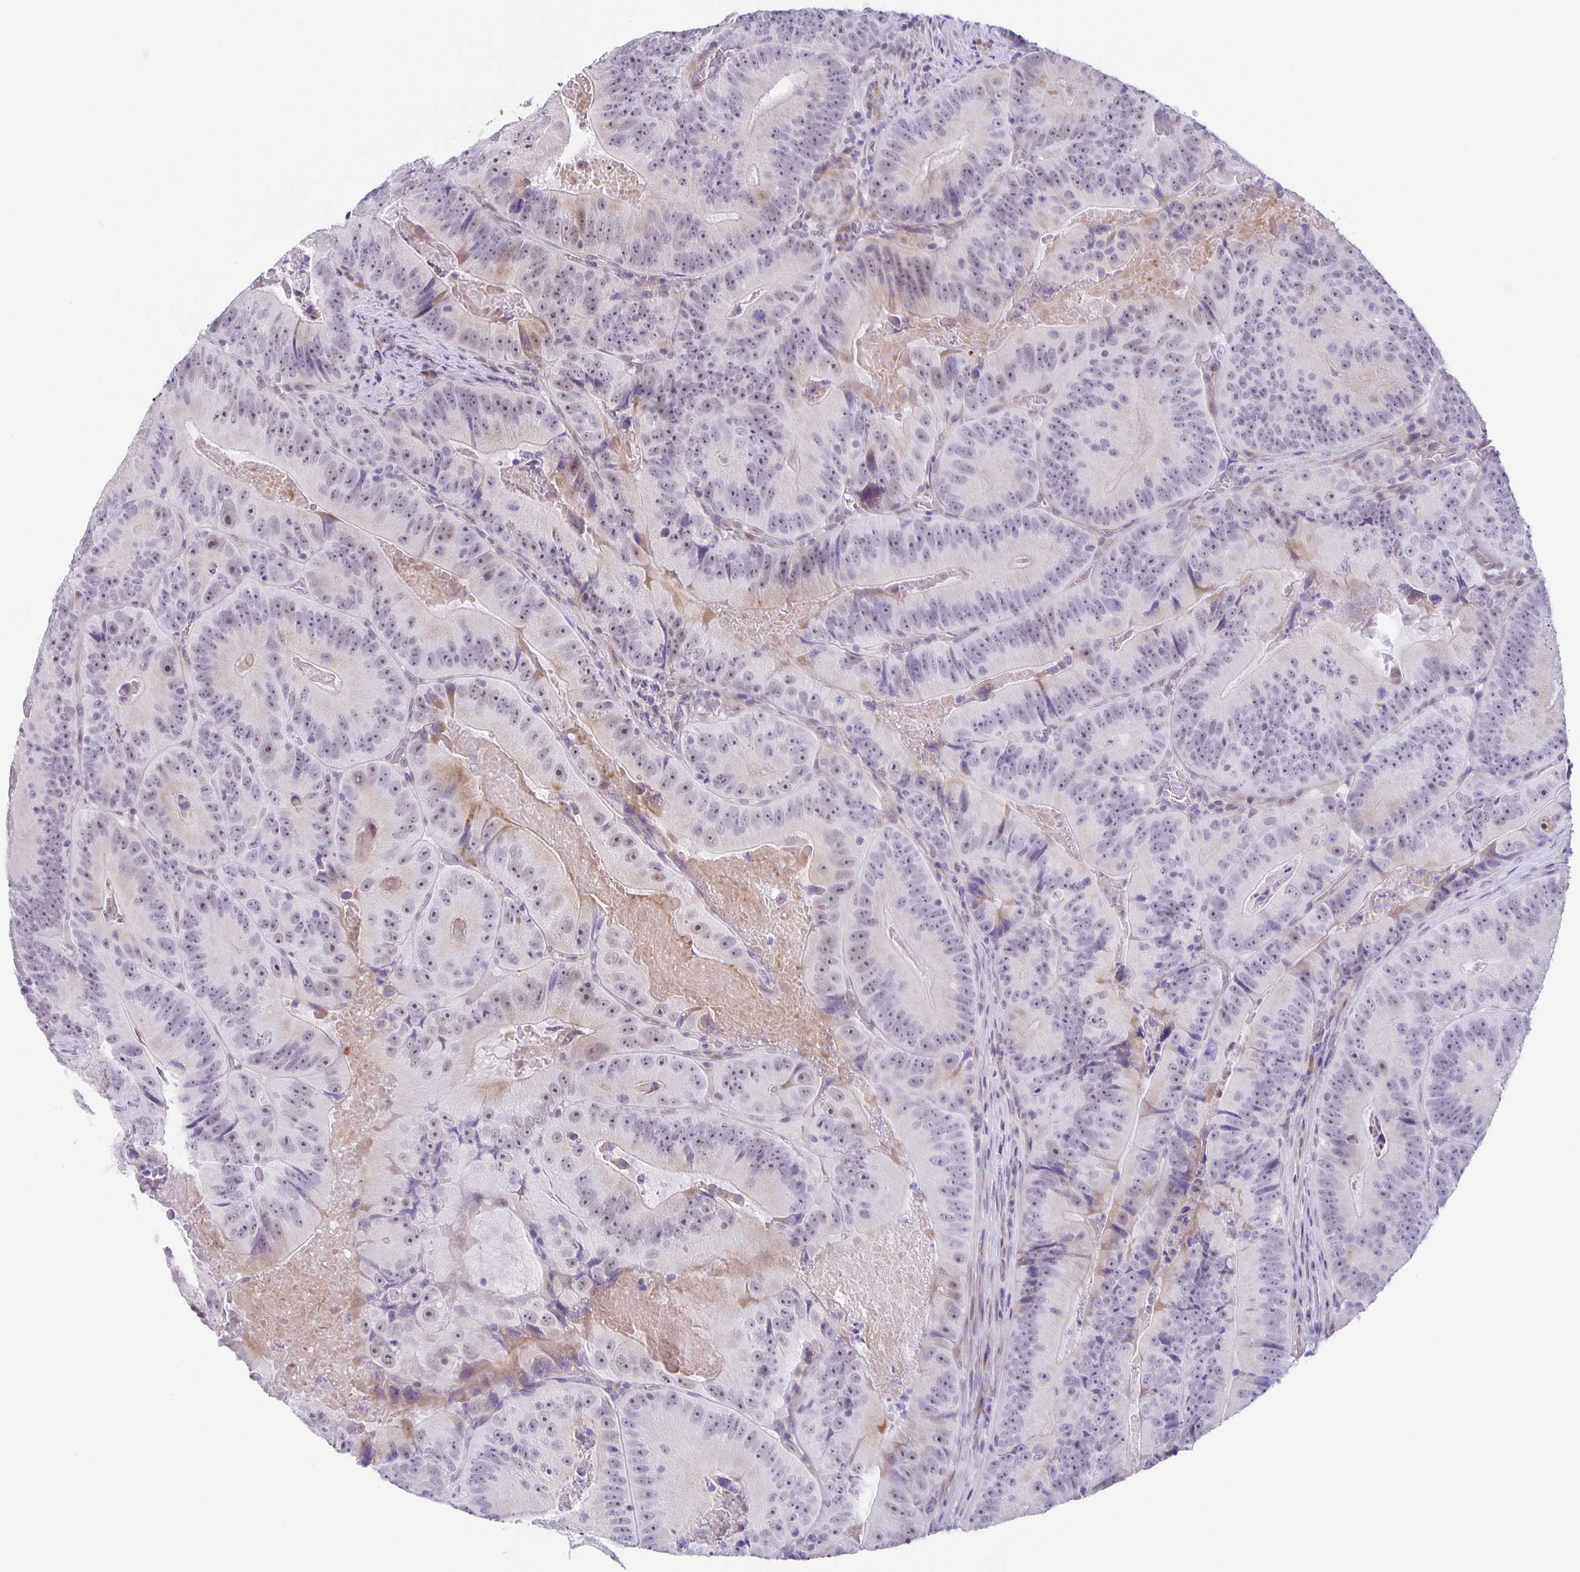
{"staining": {"intensity": "weak", "quantity": "<25%", "location": "nuclear"}, "tissue": "colorectal cancer", "cell_type": "Tumor cells", "image_type": "cancer", "snomed": [{"axis": "morphology", "description": "Adenocarcinoma, NOS"}, {"axis": "topography", "description": "Colon"}], "caption": "Micrograph shows no protein positivity in tumor cells of colorectal cancer (adenocarcinoma) tissue.", "gene": "PHRF1", "patient": {"sex": "female", "age": 86}}